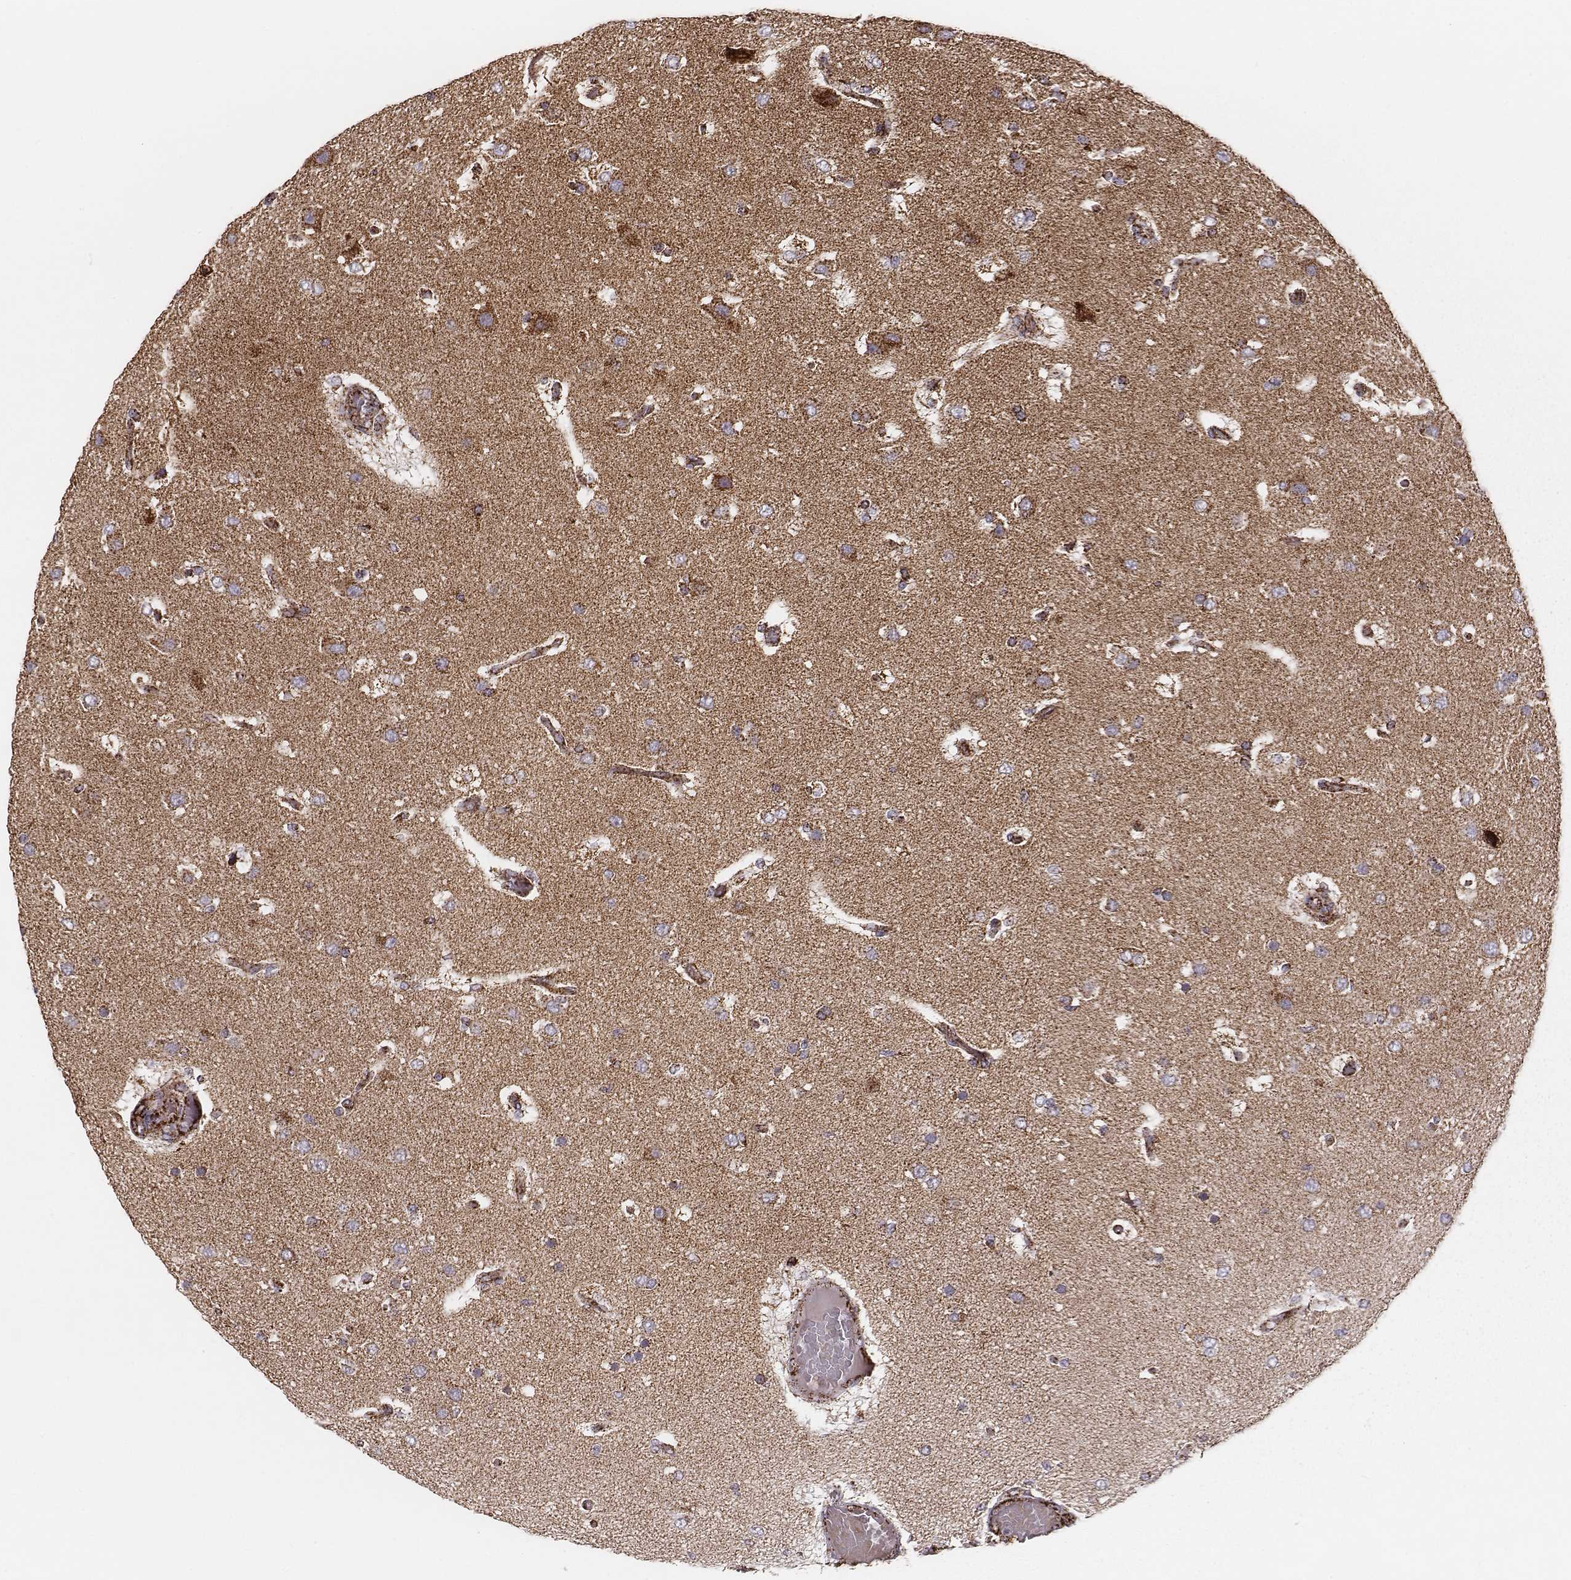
{"staining": {"intensity": "moderate", "quantity": "25%-75%", "location": "cytoplasmic/membranous"}, "tissue": "glioma", "cell_type": "Tumor cells", "image_type": "cancer", "snomed": [{"axis": "morphology", "description": "Glioma, malignant, High grade"}, {"axis": "topography", "description": "Brain"}], "caption": "IHC of human glioma reveals medium levels of moderate cytoplasmic/membranous positivity in about 25%-75% of tumor cells.", "gene": "TUFM", "patient": {"sex": "female", "age": 63}}